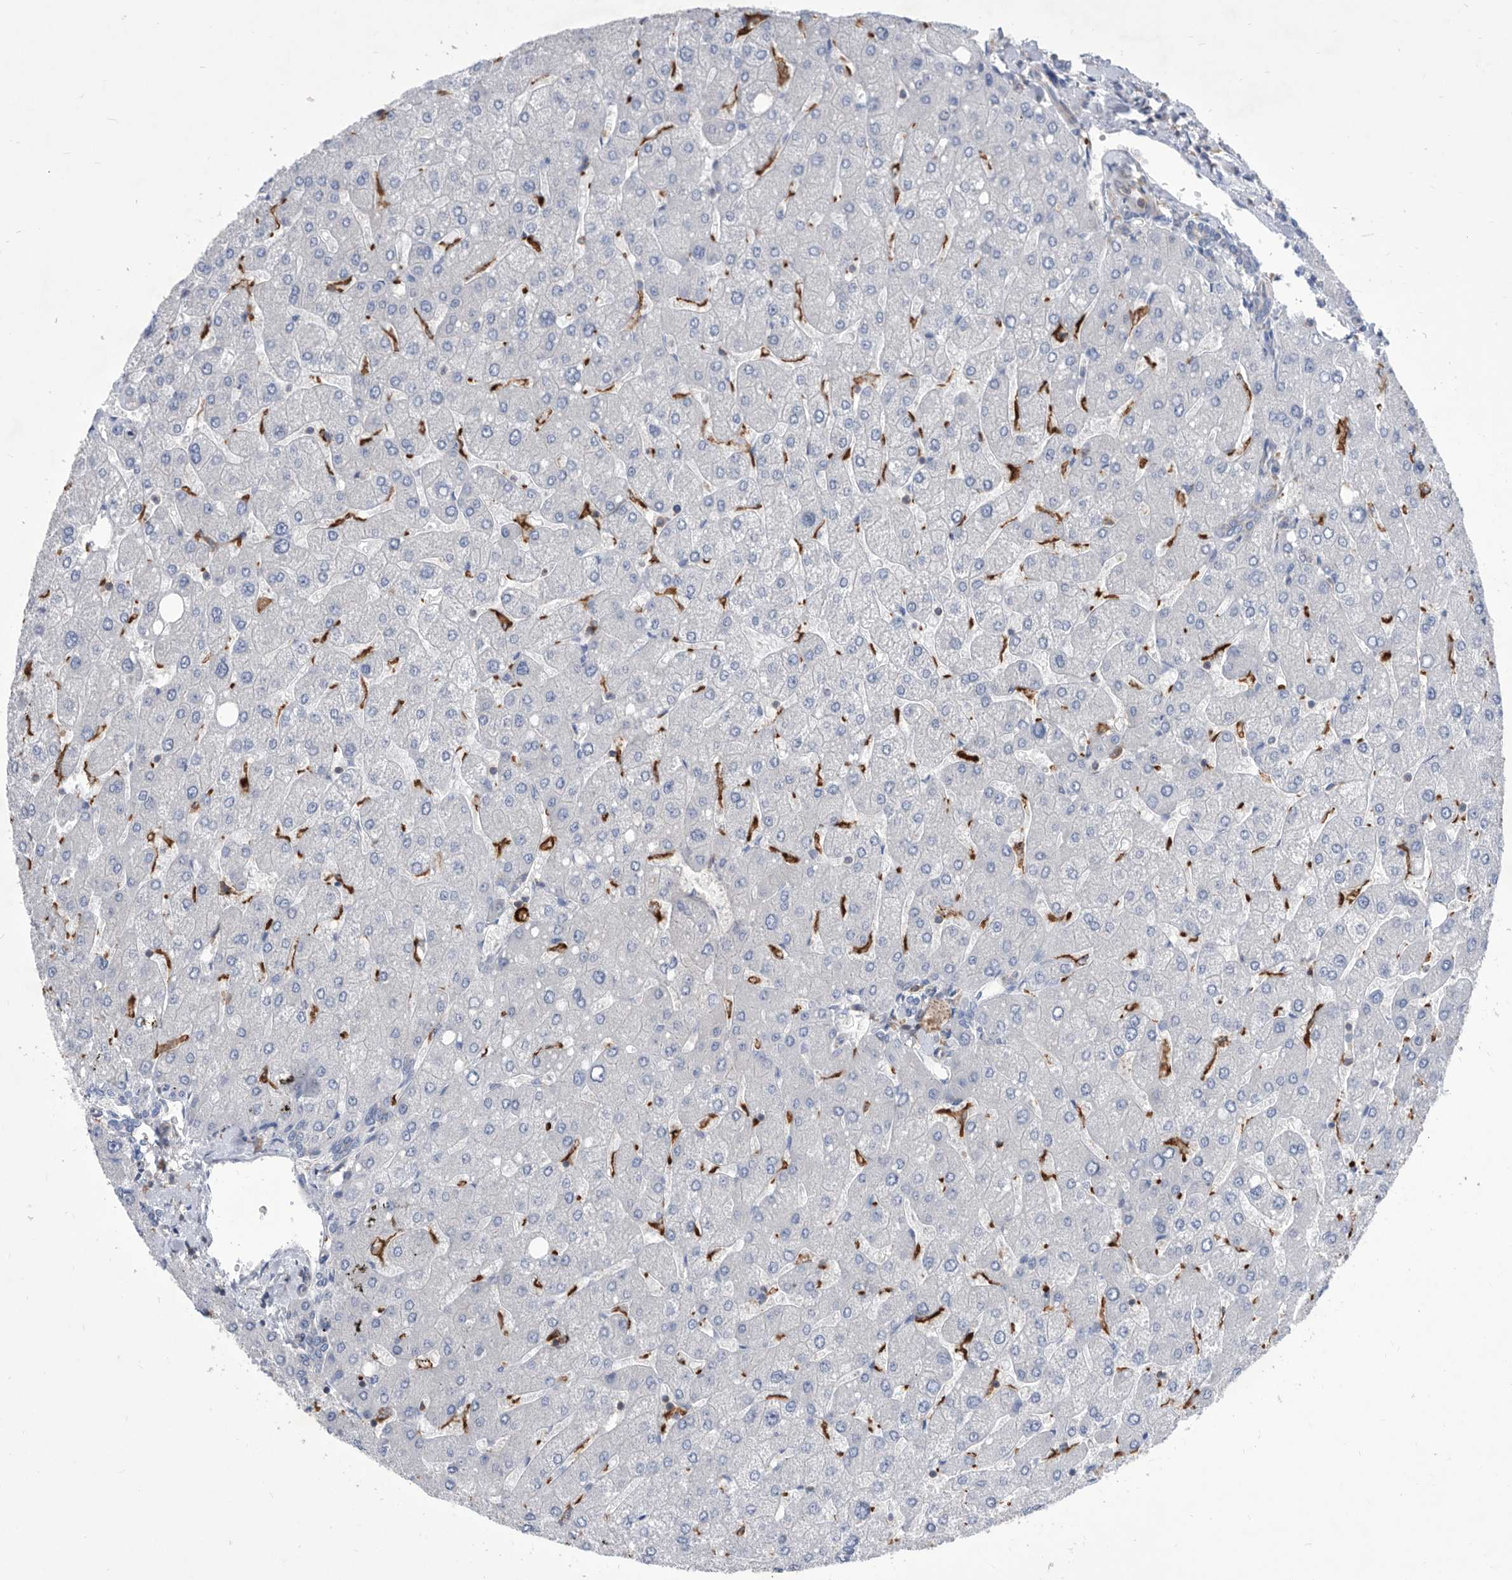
{"staining": {"intensity": "weak", "quantity": ">75%", "location": "cytoplasmic/membranous"}, "tissue": "liver", "cell_type": "Cholangiocytes", "image_type": "normal", "snomed": [{"axis": "morphology", "description": "Normal tissue, NOS"}, {"axis": "topography", "description": "Liver"}], "caption": "A histopathology image showing weak cytoplasmic/membranous expression in about >75% of cholangiocytes in normal liver, as visualized by brown immunohistochemical staining.", "gene": "SMG7", "patient": {"sex": "male", "age": 55}}